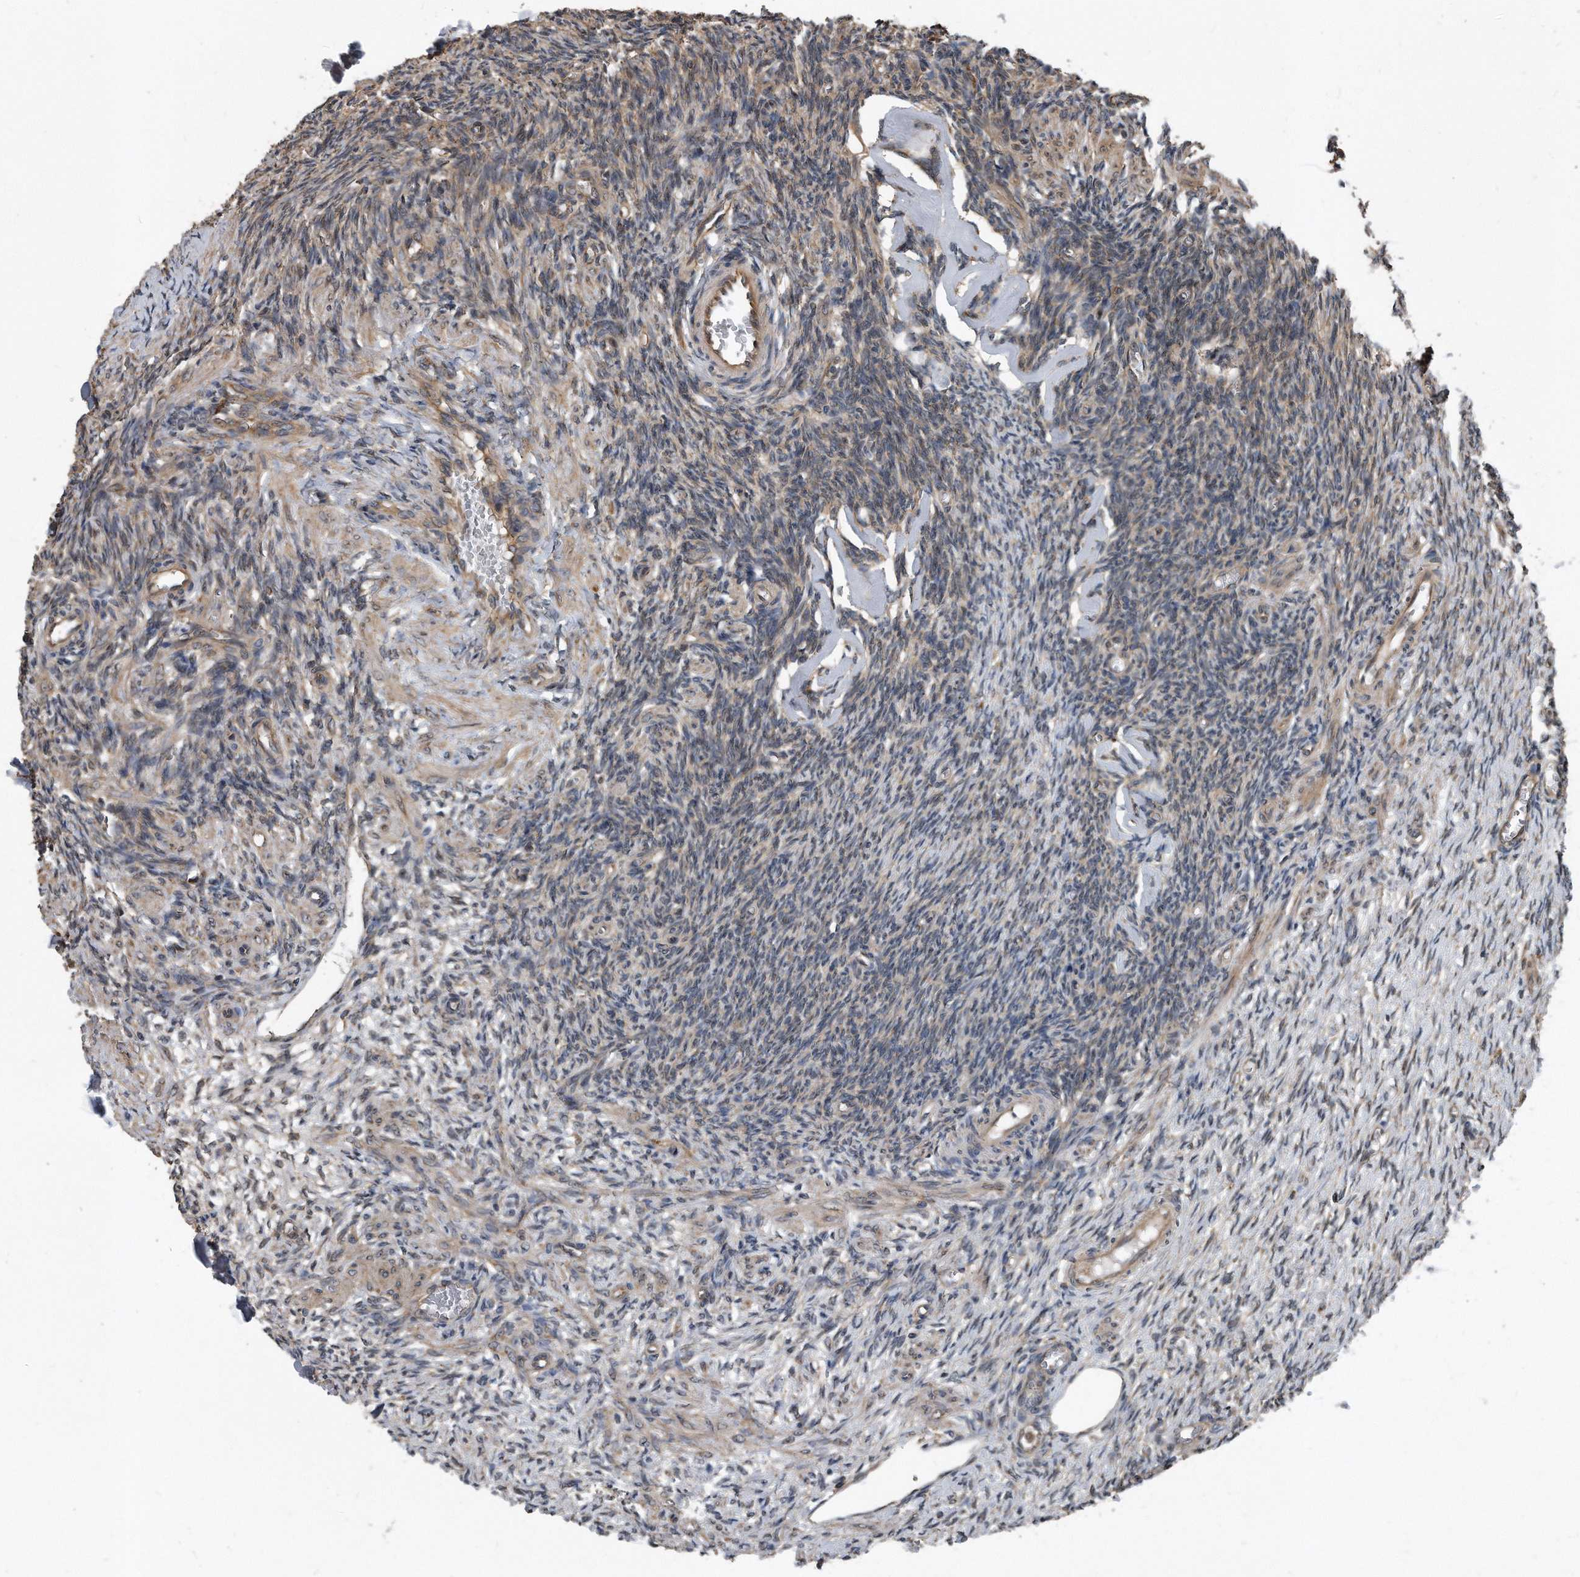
{"staining": {"intensity": "weak", "quantity": "25%-75%", "location": "cytoplasmic/membranous"}, "tissue": "ovary", "cell_type": "Ovarian stroma cells", "image_type": "normal", "snomed": [{"axis": "morphology", "description": "Normal tissue, NOS"}, {"axis": "topography", "description": "Ovary"}], "caption": "Weak cytoplasmic/membranous positivity is identified in approximately 25%-75% of ovarian stroma cells in unremarkable ovary. (DAB (3,3'-diaminobenzidine) IHC, brown staining for protein, blue staining for nuclei).", "gene": "FAM136A", "patient": {"sex": "female", "age": 27}}